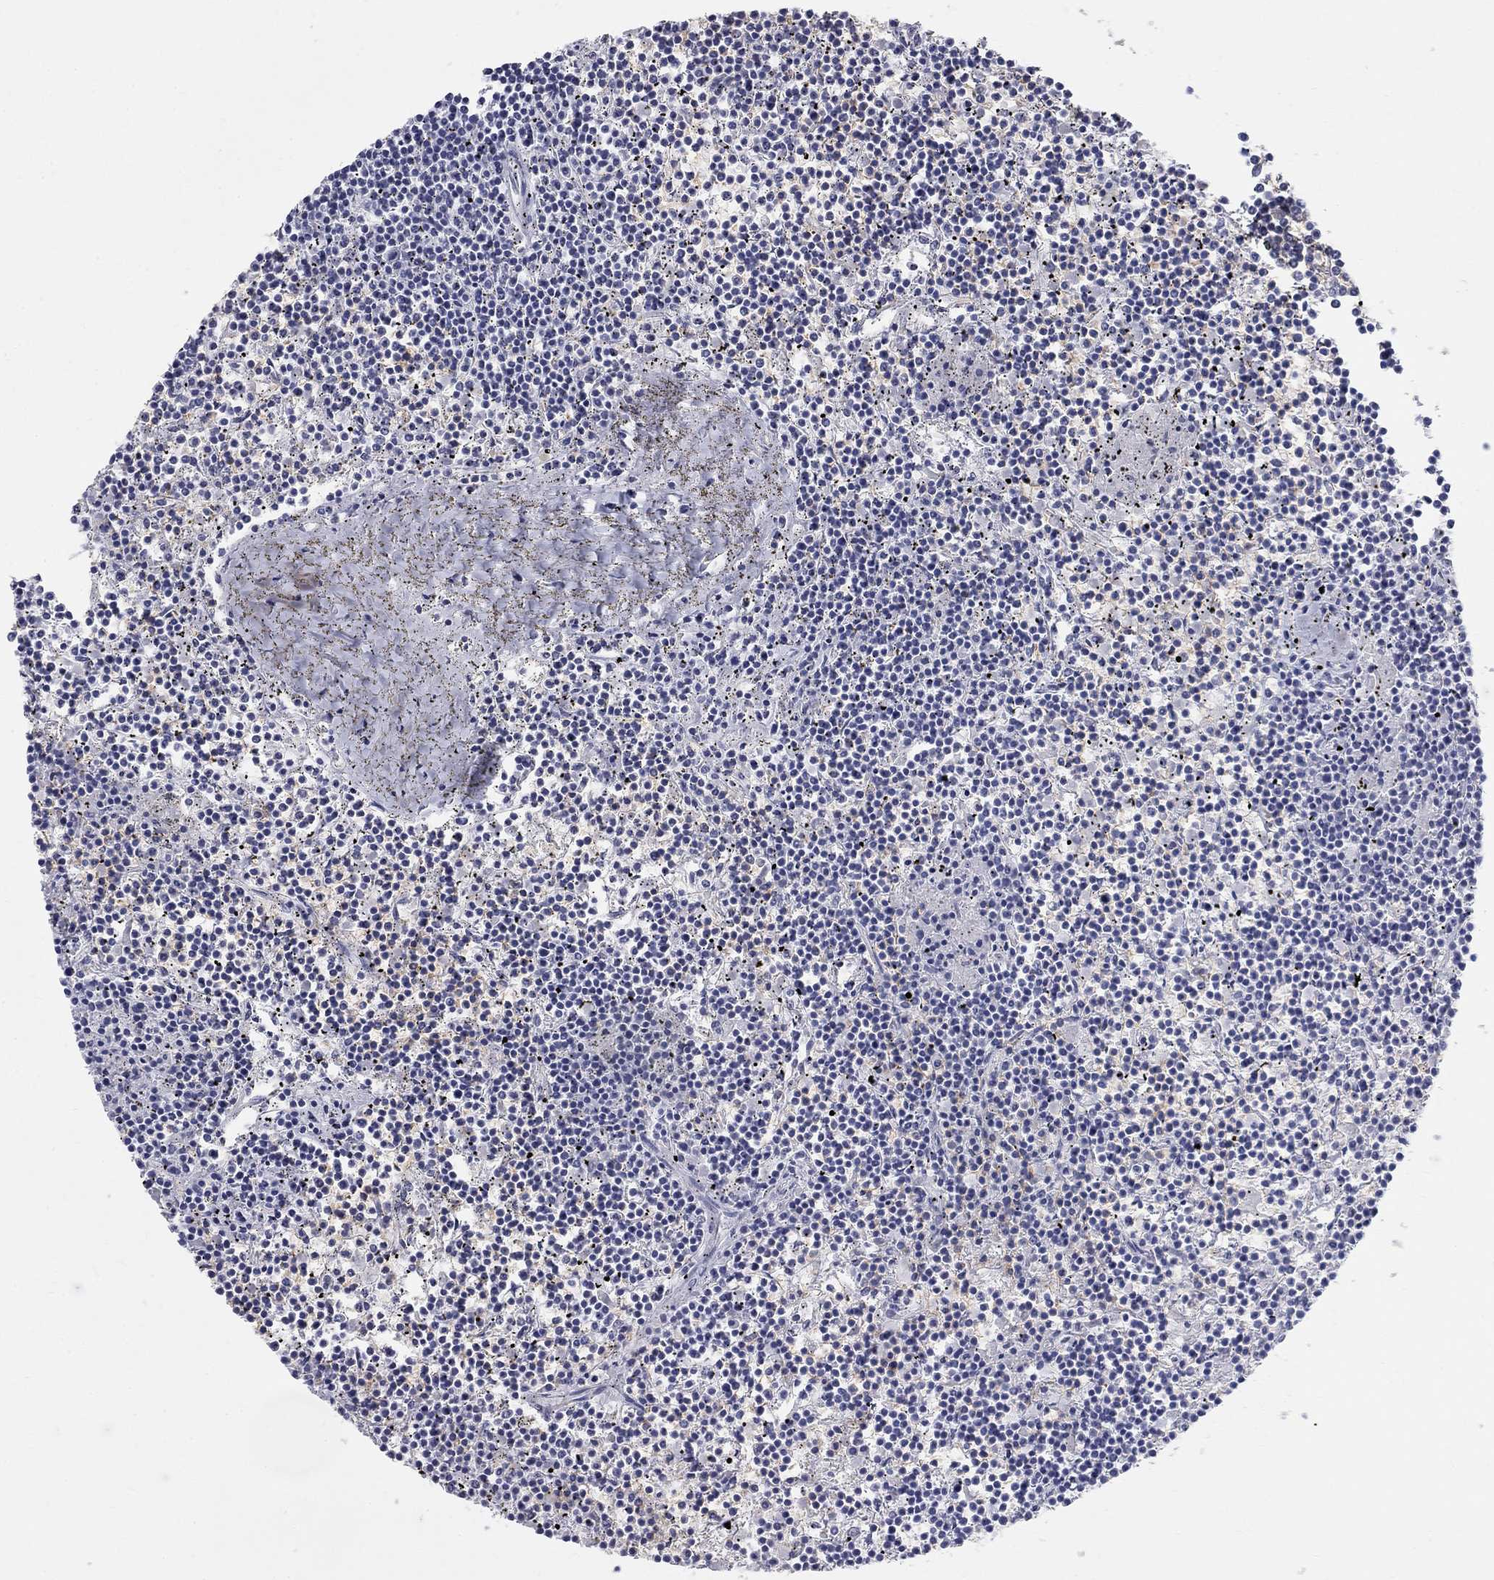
{"staining": {"intensity": "negative", "quantity": "none", "location": "none"}, "tissue": "lymphoma", "cell_type": "Tumor cells", "image_type": "cancer", "snomed": [{"axis": "morphology", "description": "Malignant lymphoma, non-Hodgkin's type, Low grade"}, {"axis": "topography", "description": "Spleen"}], "caption": "Tumor cells show no significant protein positivity in lymphoma.", "gene": "DMTN", "patient": {"sex": "female", "age": 19}}